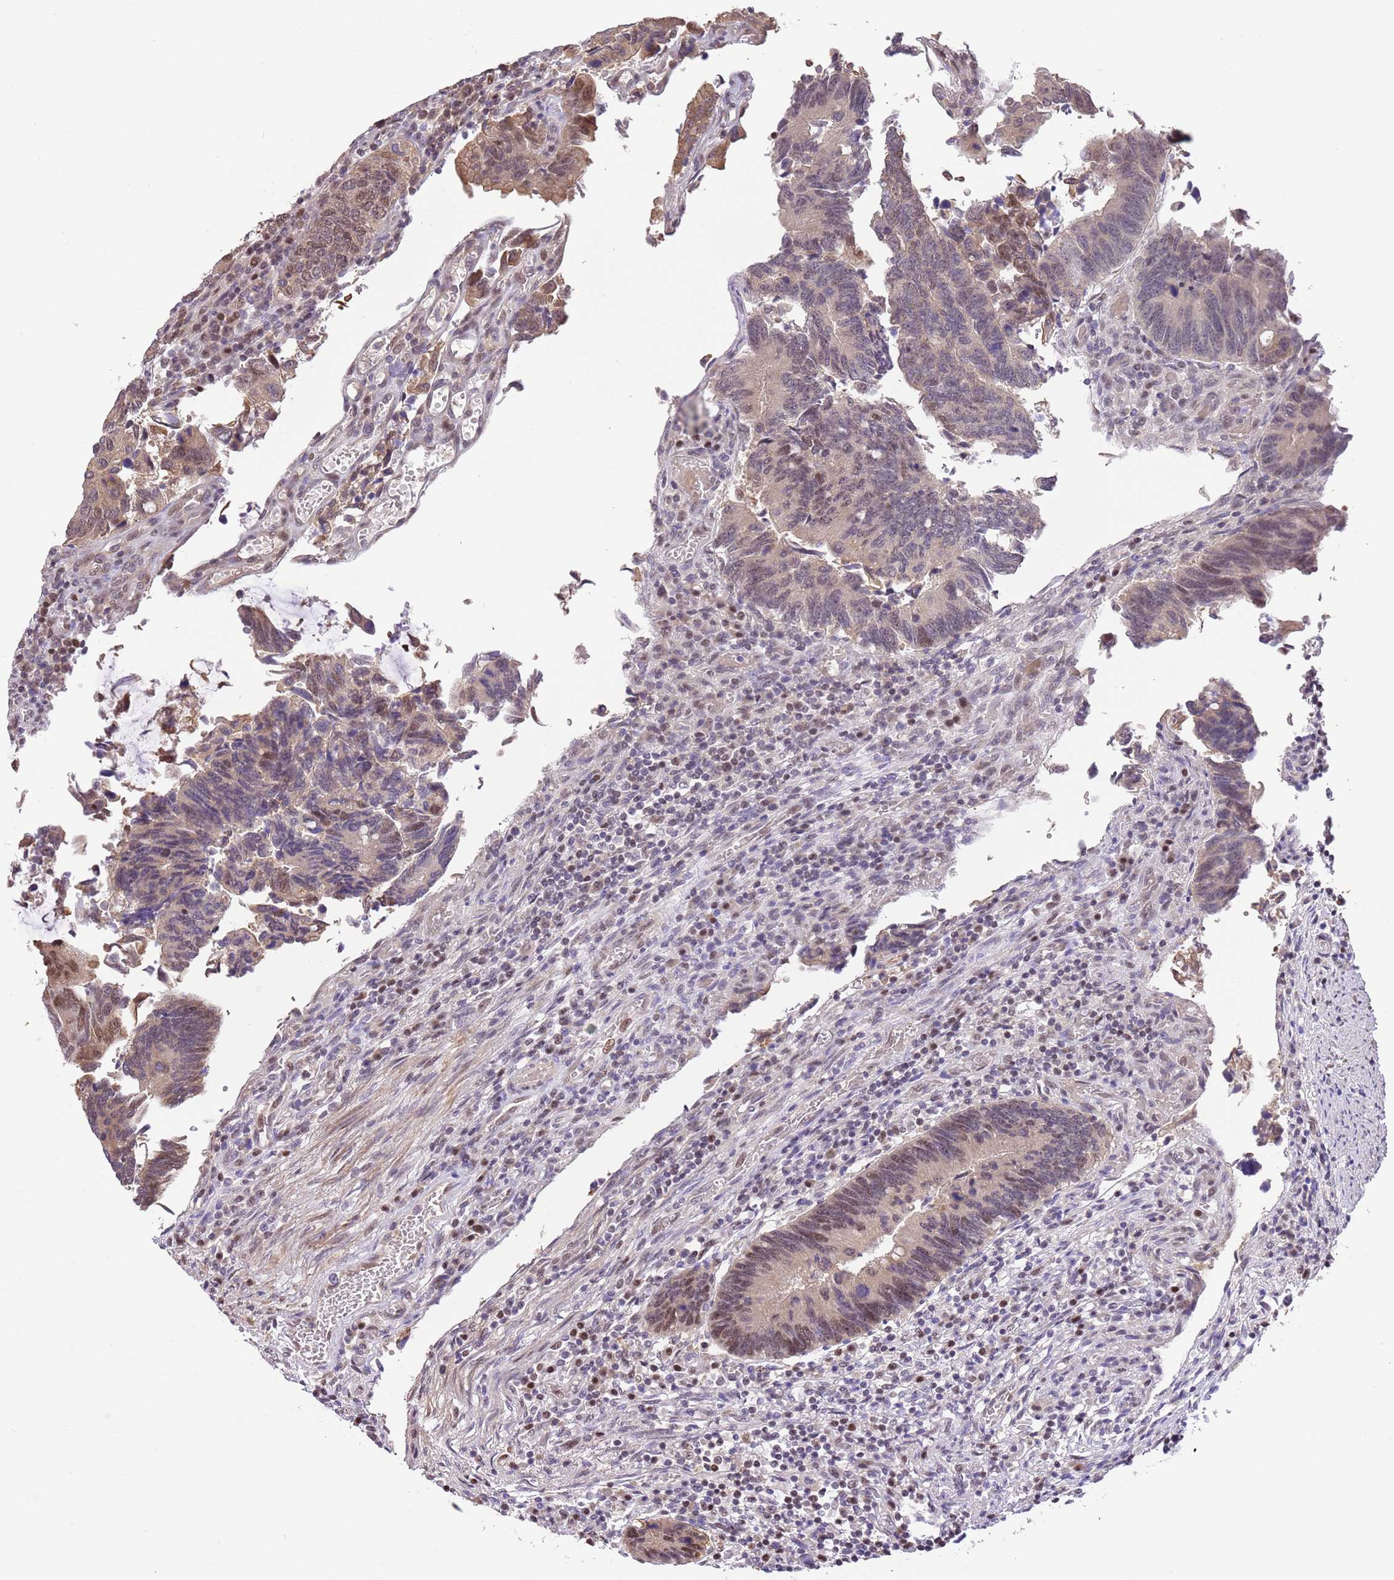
{"staining": {"intensity": "weak", "quantity": ">75%", "location": "cytoplasmic/membranous,nuclear"}, "tissue": "colorectal cancer", "cell_type": "Tumor cells", "image_type": "cancer", "snomed": [{"axis": "morphology", "description": "Adenocarcinoma, NOS"}, {"axis": "topography", "description": "Colon"}], "caption": "Brown immunohistochemical staining in human colorectal adenocarcinoma shows weak cytoplasmic/membranous and nuclear expression in about >75% of tumor cells.", "gene": "RFK", "patient": {"sex": "male", "age": 87}}